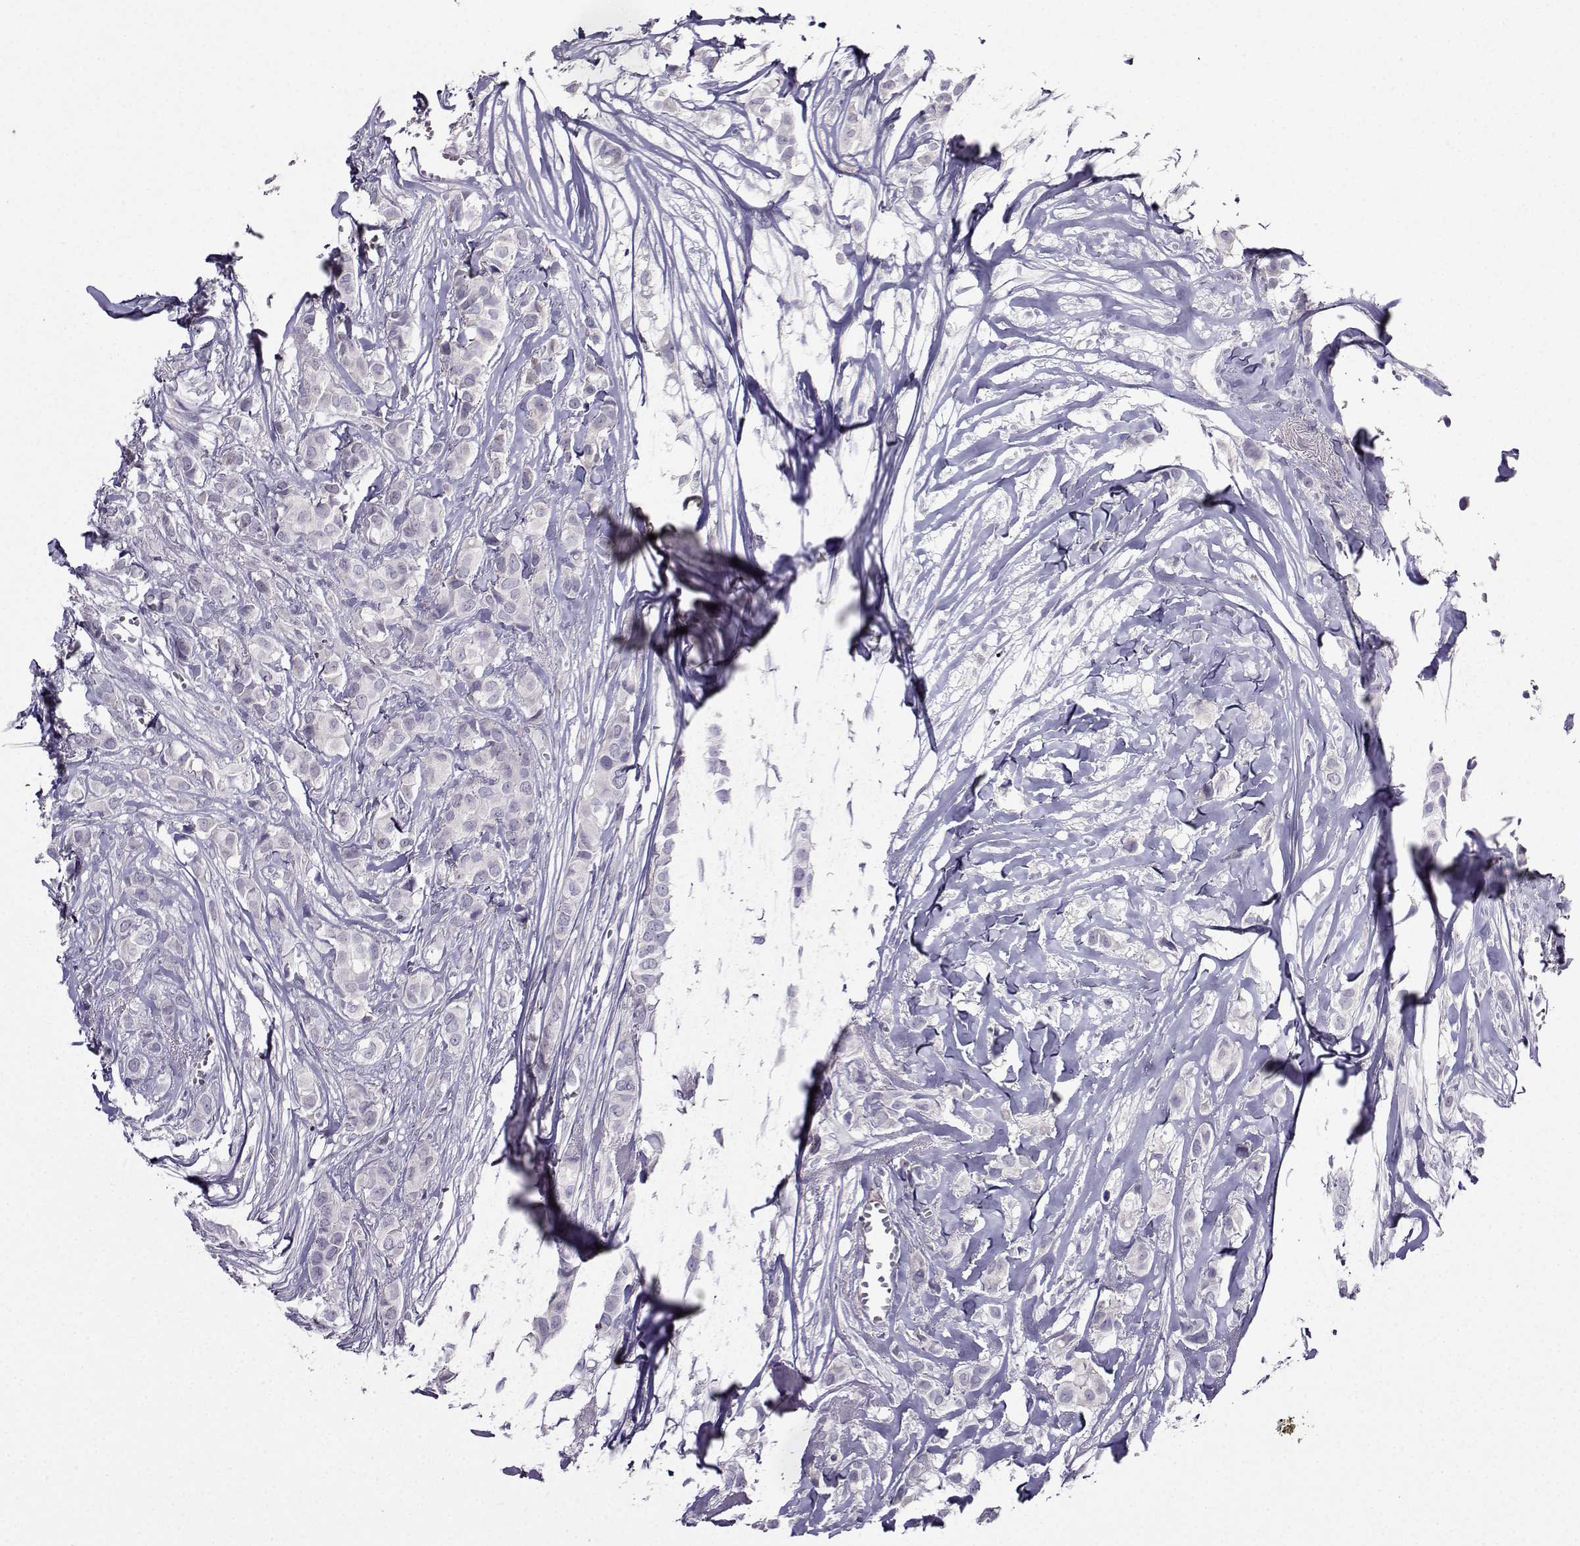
{"staining": {"intensity": "negative", "quantity": "none", "location": "none"}, "tissue": "breast cancer", "cell_type": "Tumor cells", "image_type": "cancer", "snomed": [{"axis": "morphology", "description": "Duct carcinoma"}, {"axis": "topography", "description": "Breast"}], "caption": "Protein analysis of breast cancer (intraductal carcinoma) displays no significant staining in tumor cells. The staining is performed using DAB brown chromogen with nuclei counter-stained in using hematoxylin.", "gene": "CRYBB1", "patient": {"sex": "female", "age": 85}}